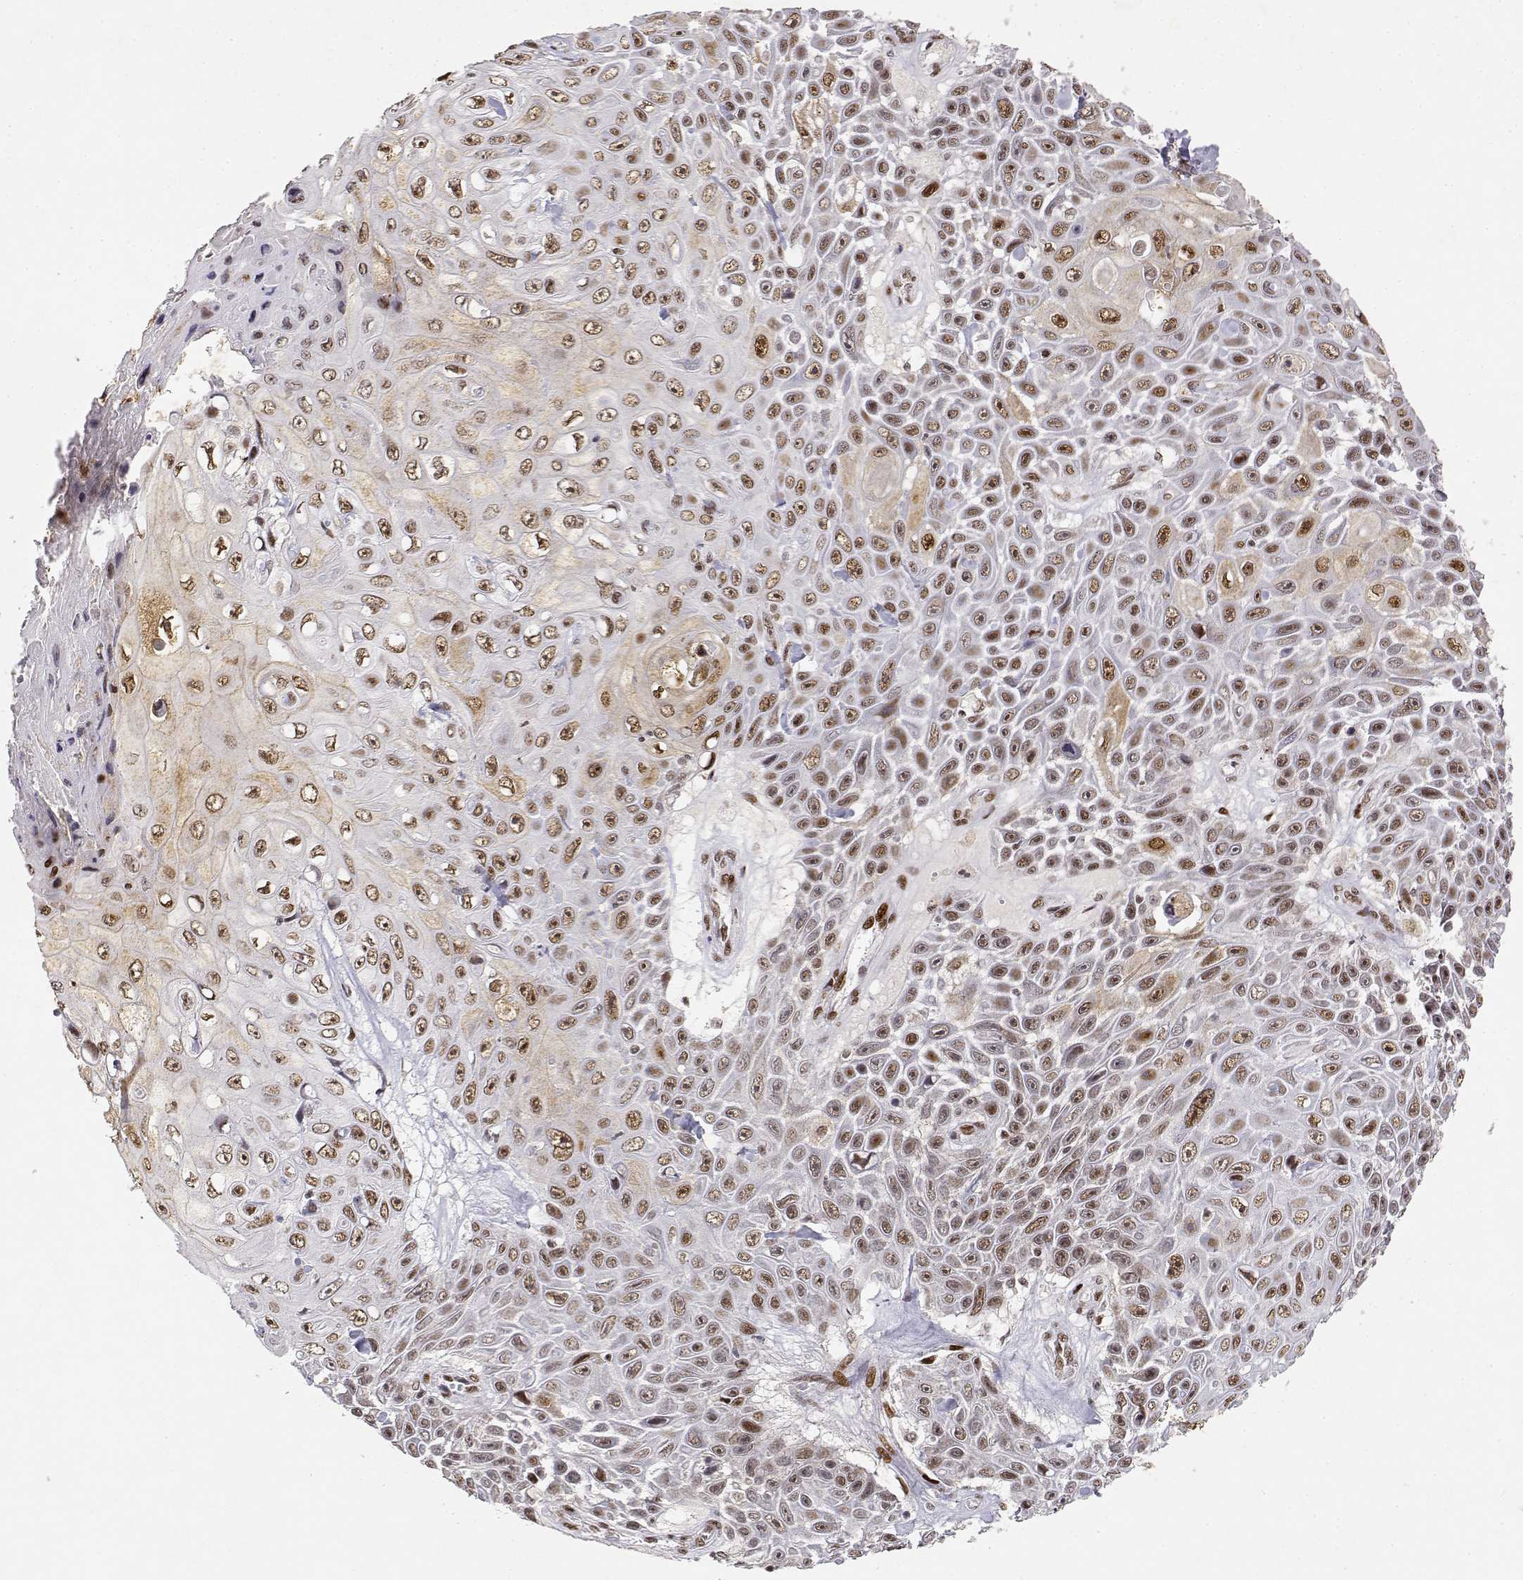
{"staining": {"intensity": "moderate", "quantity": ">75%", "location": "nuclear"}, "tissue": "skin cancer", "cell_type": "Tumor cells", "image_type": "cancer", "snomed": [{"axis": "morphology", "description": "Squamous cell carcinoma, NOS"}, {"axis": "topography", "description": "Skin"}], "caption": "Skin cancer stained with immunohistochemistry shows moderate nuclear staining in approximately >75% of tumor cells. The protein of interest is shown in brown color, while the nuclei are stained blue.", "gene": "RSF1", "patient": {"sex": "male", "age": 82}}